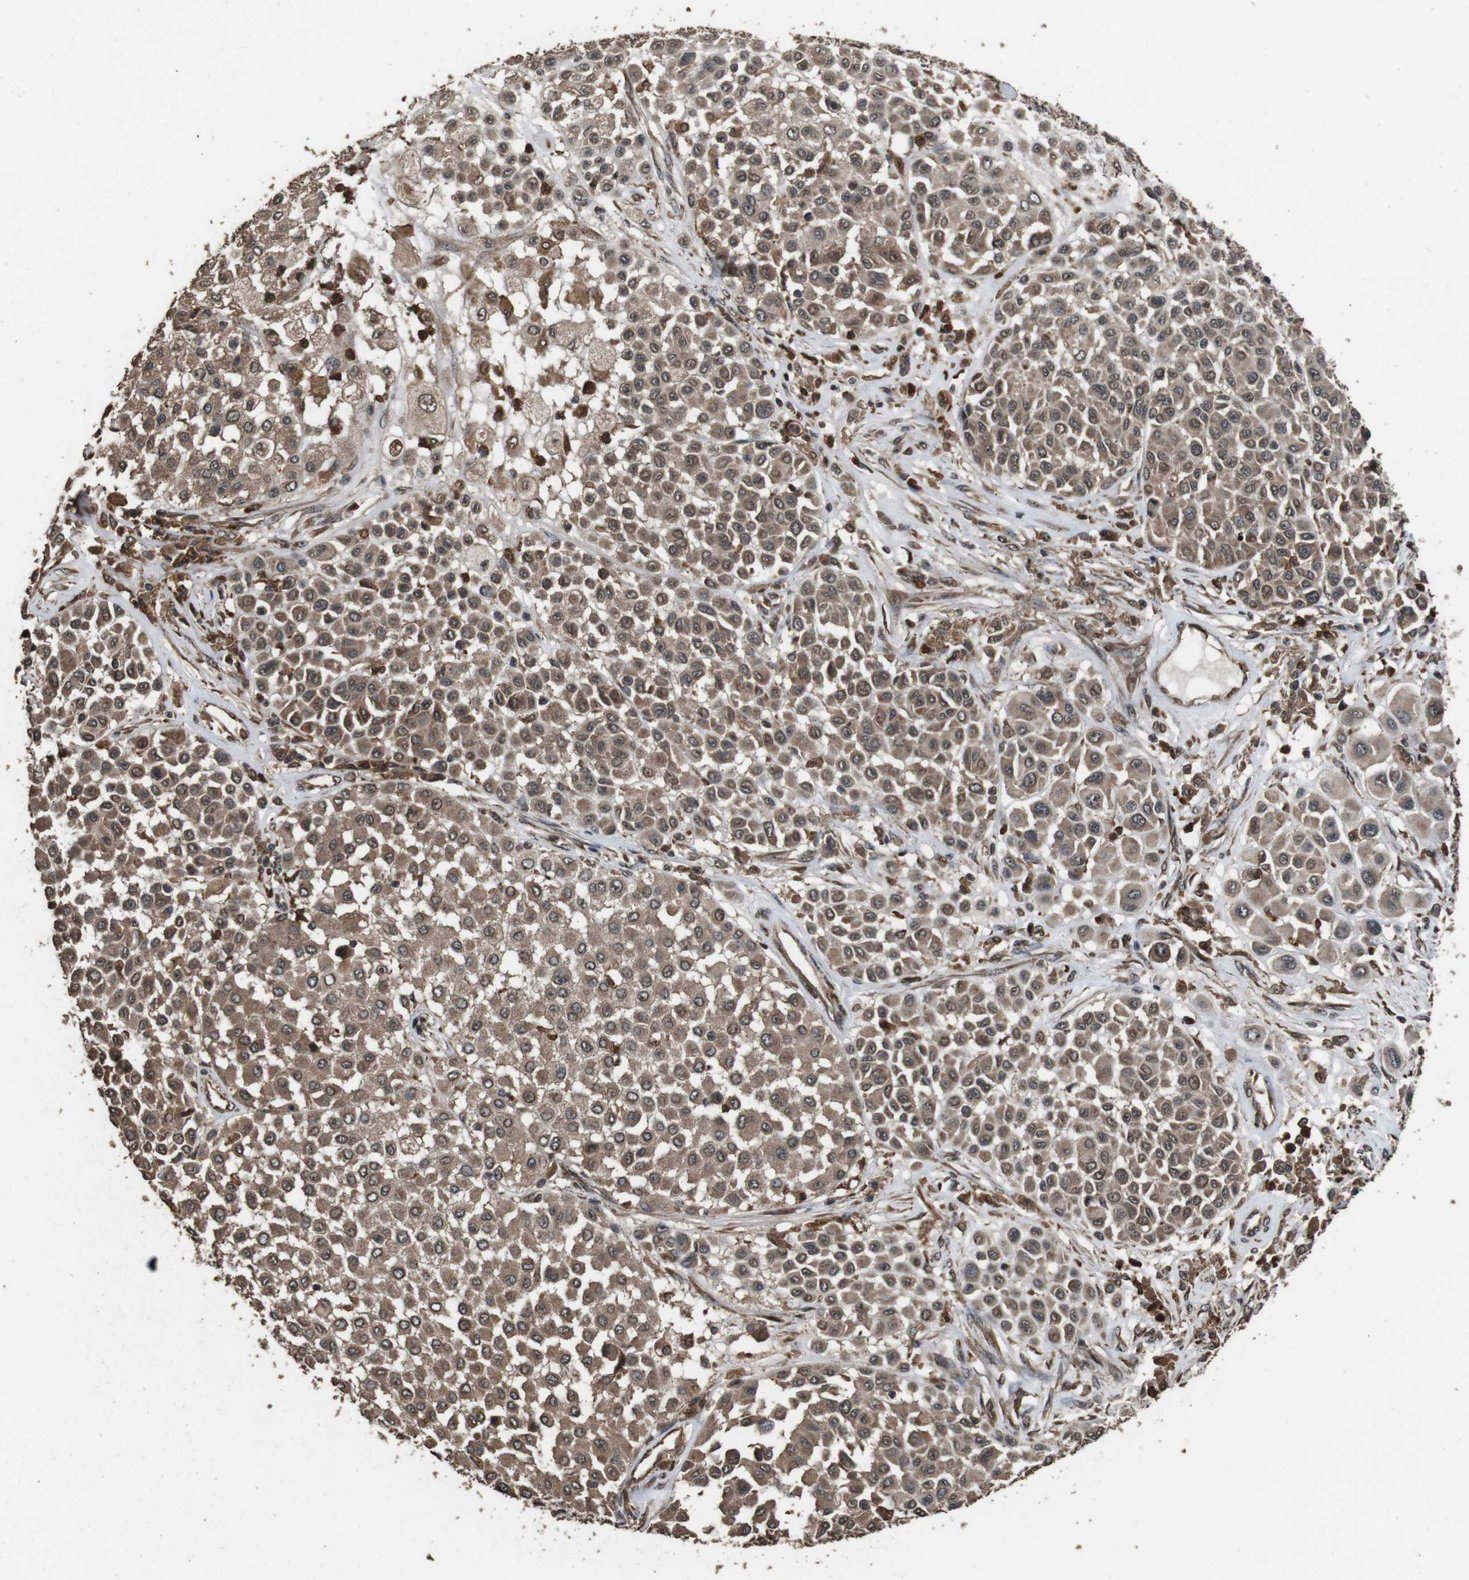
{"staining": {"intensity": "moderate", "quantity": ">75%", "location": "cytoplasmic/membranous"}, "tissue": "melanoma", "cell_type": "Tumor cells", "image_type": "cancer", "snomed": [{"axis": "morphology", "description": "Malignant melanoma, Metastatic site"}, {"axis": "topography", "description": "Soft tissue"}], "caption": "Moderate cytoplasmic/membranous positivity for a protein is identified in about >75% of tumor cells of malignant melanoma (metastatic site) using immunohistochemistry.", "gene": "RRAS2", "patient": {"sex": "male", "age": 41}}